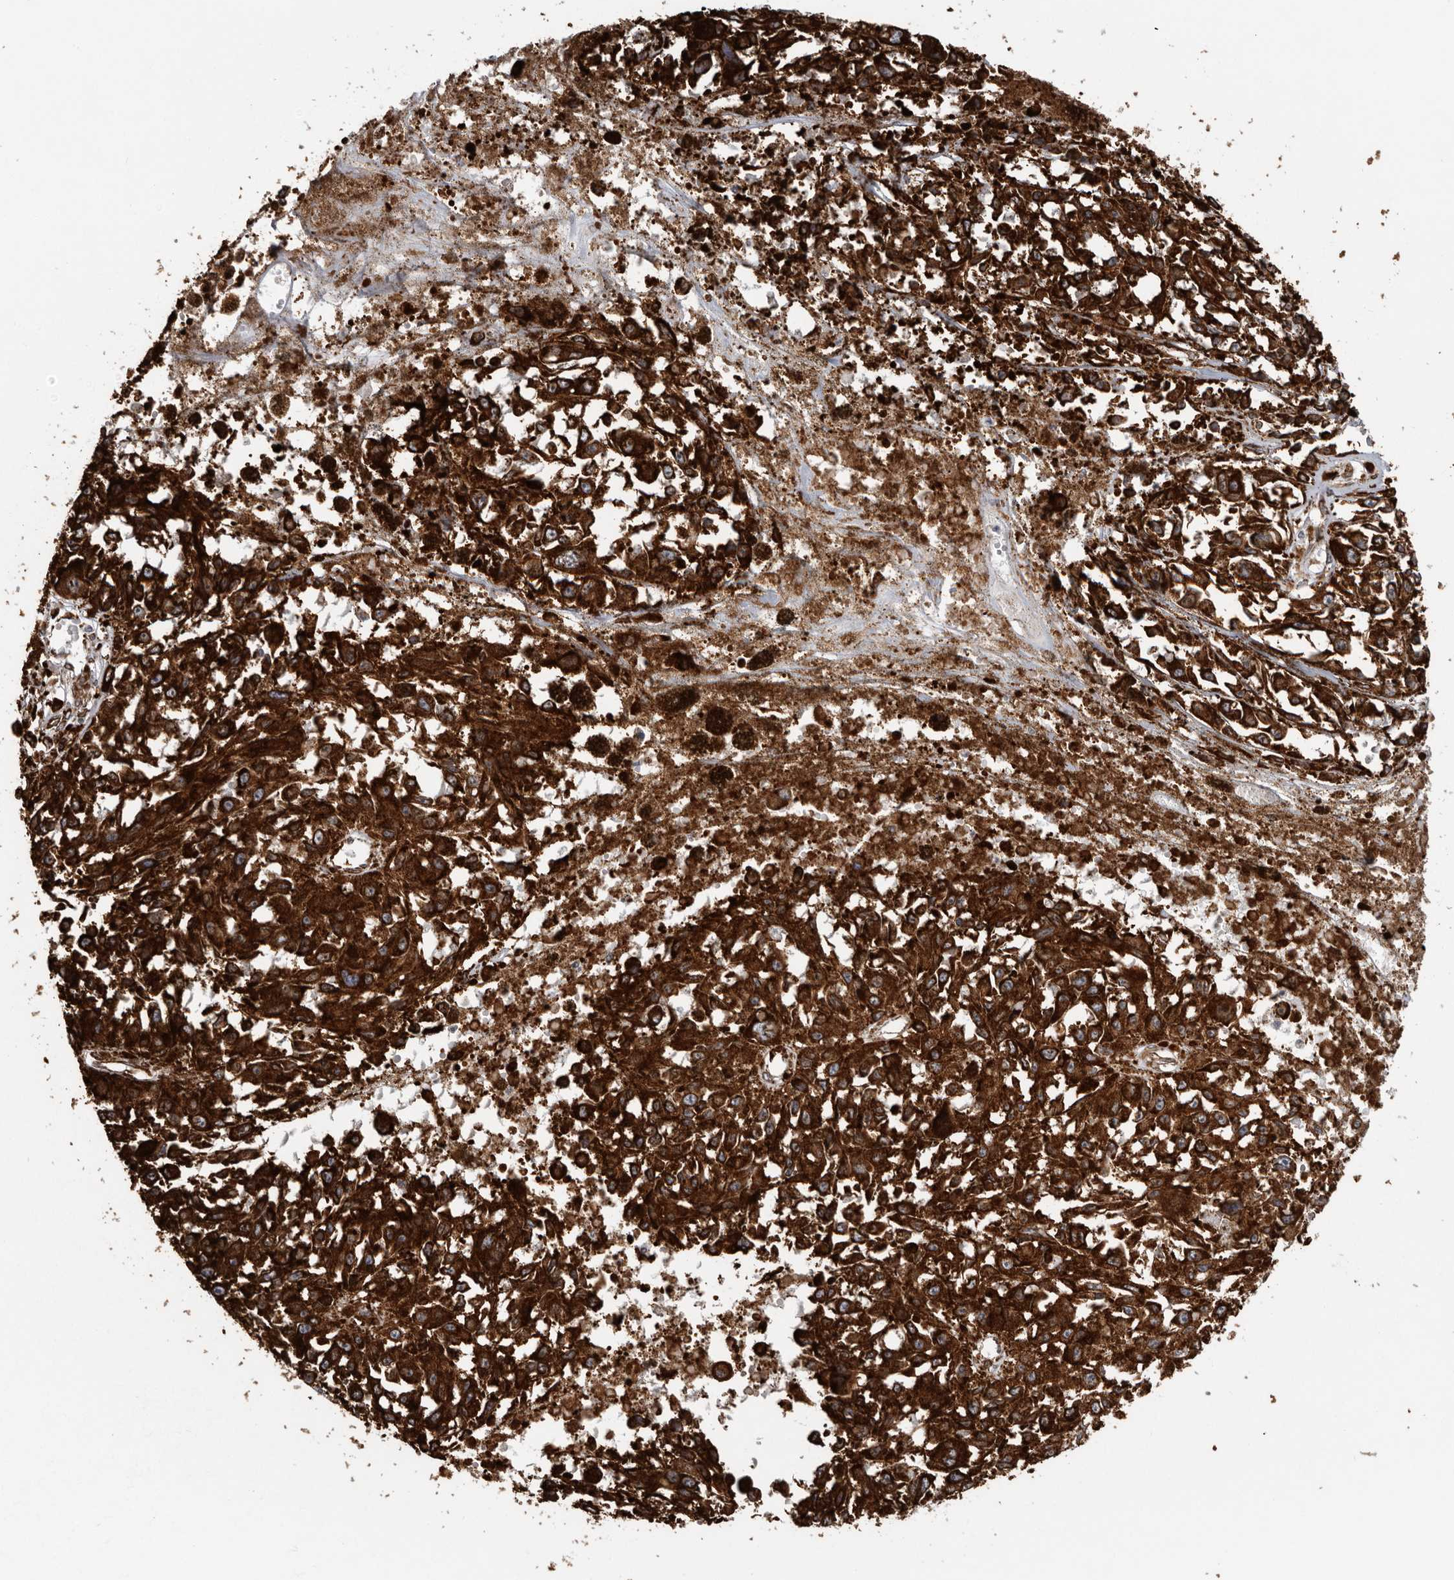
{"staining": {"intensity": "strong", "quantity": ">75%", "location": "cytoplasmic/membranous"}, "tissue": "melanoma", "cell_type": "Tumor cells", "image_type": "cancer", "snomed": [{"axis": "morphology", "description": "Malignant melanoma, Metastatic site"}, {"axis": "topography", "description": "Lymph node"}], "caption": "Immunohistochemistry photomicrograph of human melanoma stained for a protein (brown), which shows high levels of strong cytoplasmic/membranous positivity in approximately >75% of tumor cells.", "gene": "CEP350", "patient": {"sex": "male", "age": 59}}